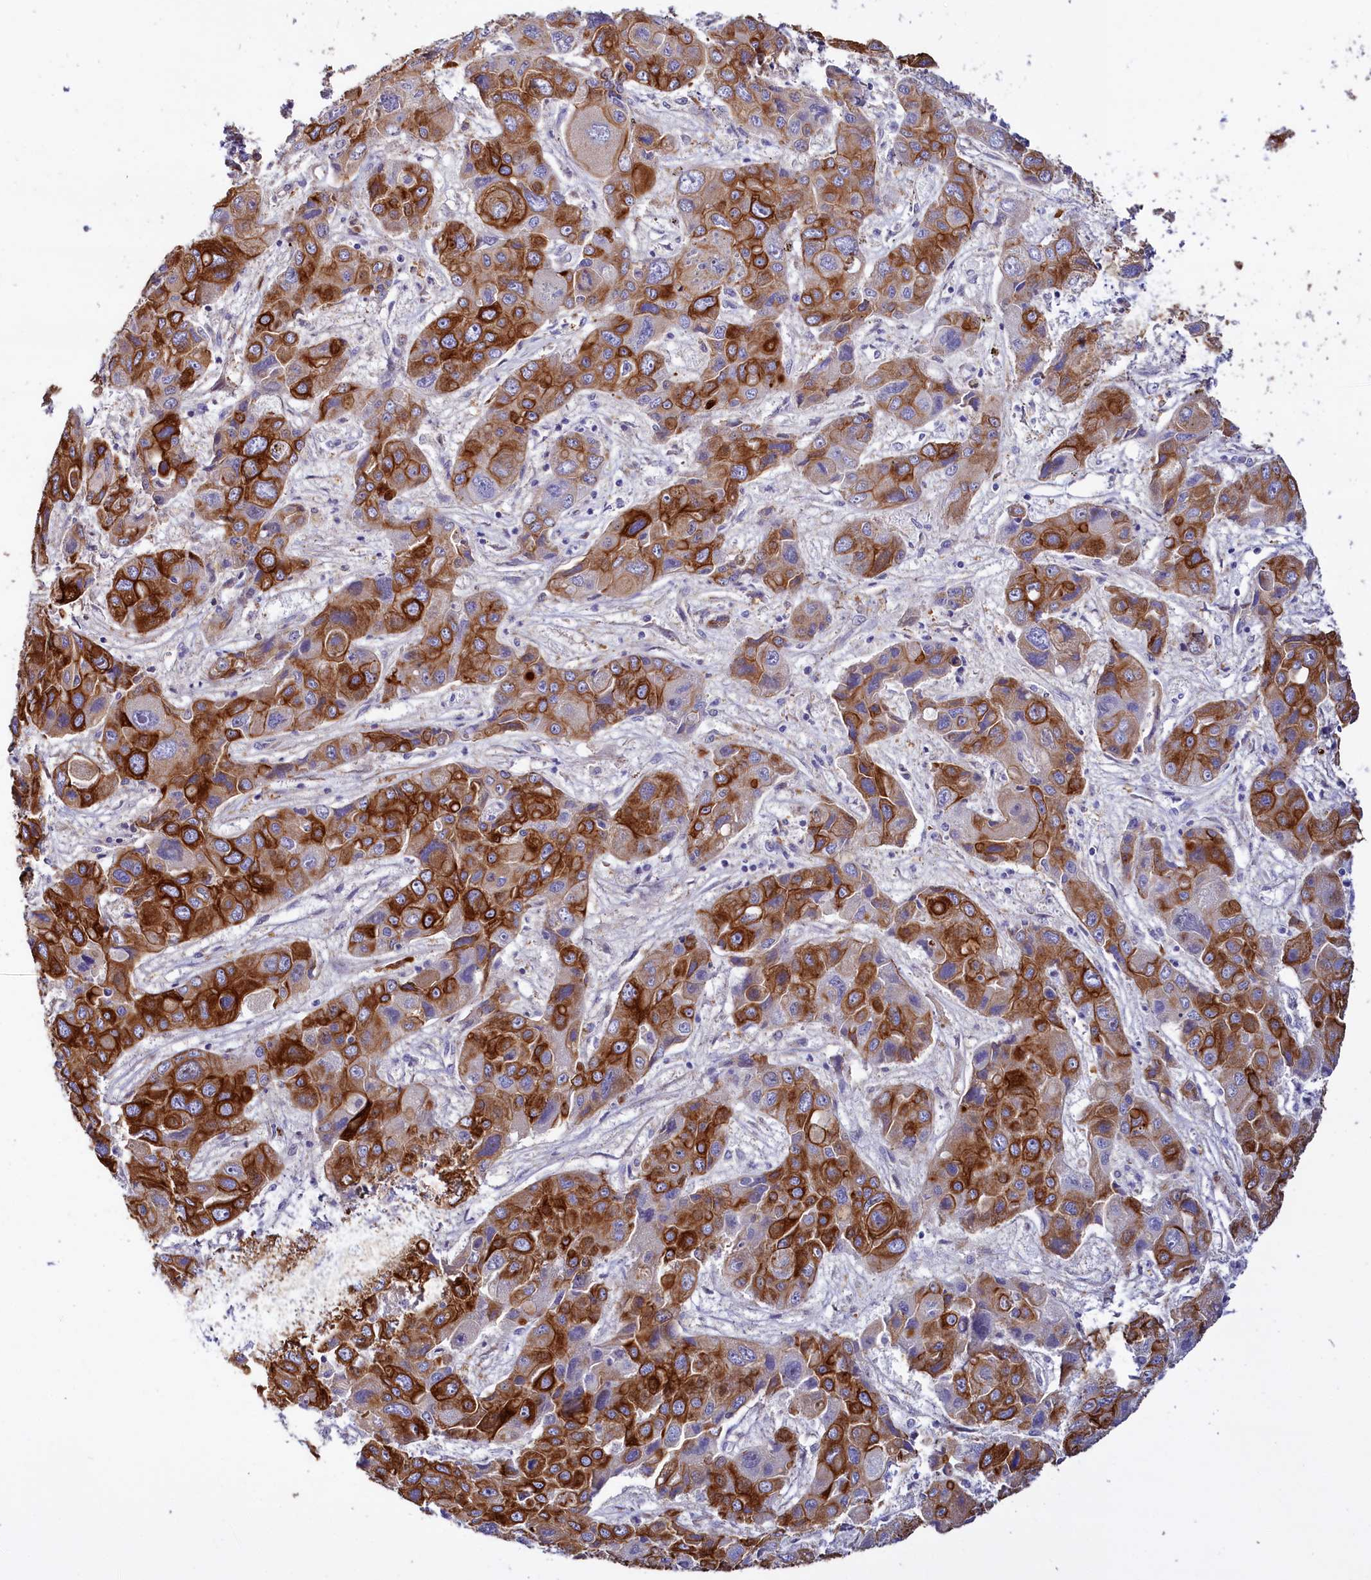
{"staining": {"intensity": "strong", "quantity": ">75%", "location": "cytoplasmic/membranous"}, "tissue": "liver cancer", "cell_type": "Tumor cells", "image_type": "cancer", "snomed": [{"axis": "morphology", "description": "Cholangiocarcinoma"}, {"axis": "topography", "description": "Liver"}], "caption": "Liver cancer tissue demonstrates strong cytoplasmic/membranous expression in about >75% of tumor cells Ihc stains the protein of interest in brown and the nuclei are stained blue.", "gene": "WNT8A", "patient": {"sex": "male", "age": 67}}